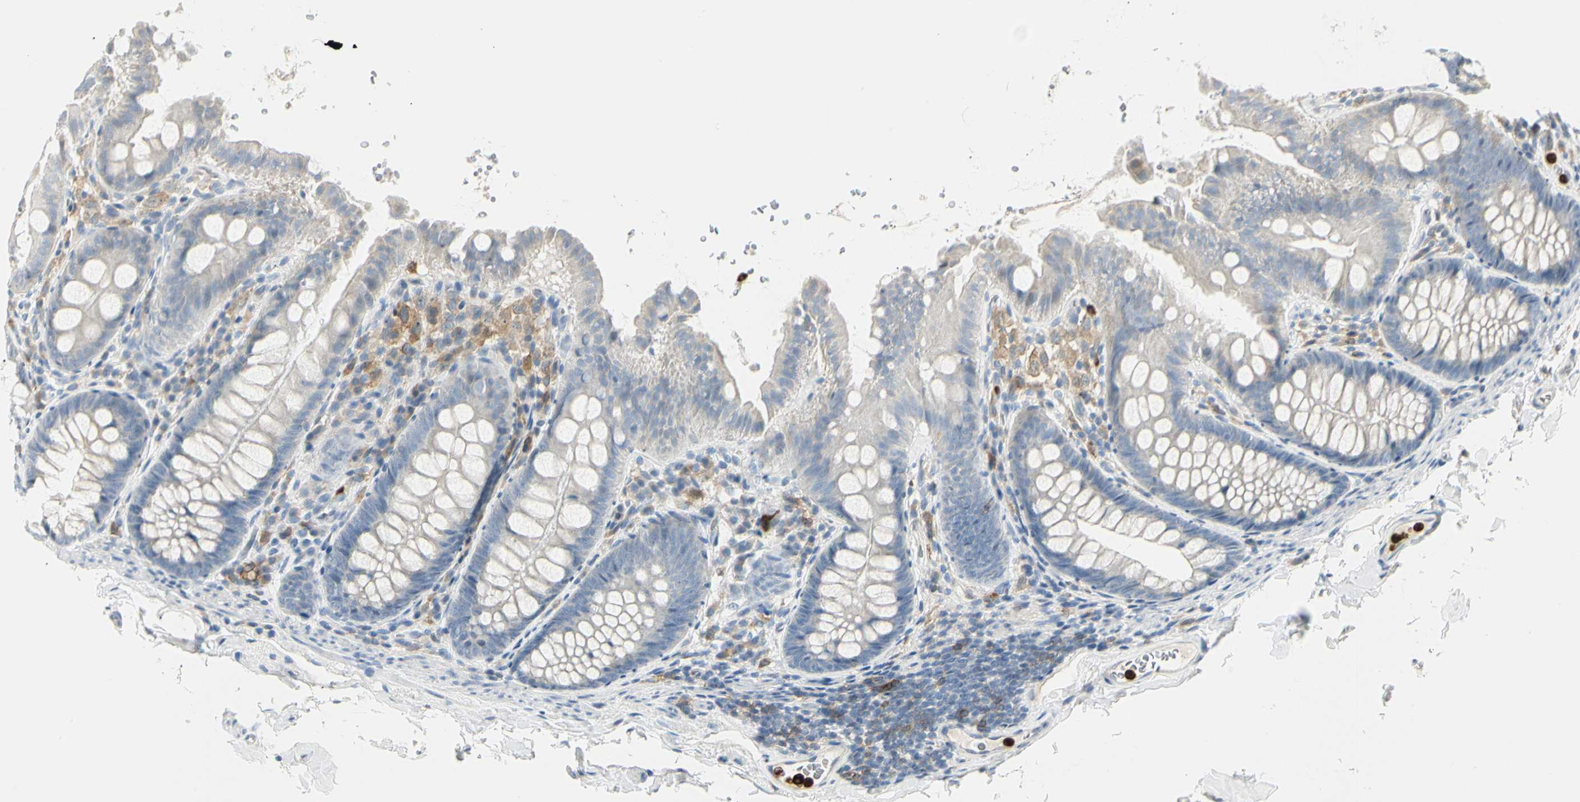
{"staining": {"intensity": "negative", "quantity": "none", "location": "none"}, "tissue": "colon", "cell_type": "Endothelial cells", "image_type": "normal", "snomed": [{"axis": "morphology", "description": "Normal tissue, NOS"}, {"axis": "topography", "description": "Colon"}], "caption": "Endothelial cells show no significant expression in normal colon. (Brightfield microscopy of DAB (3,3'-diaminobenzidine) IHC at high magnification).", "gene": "ITGB2", "patient": {"sex": "female", "age": 61}}